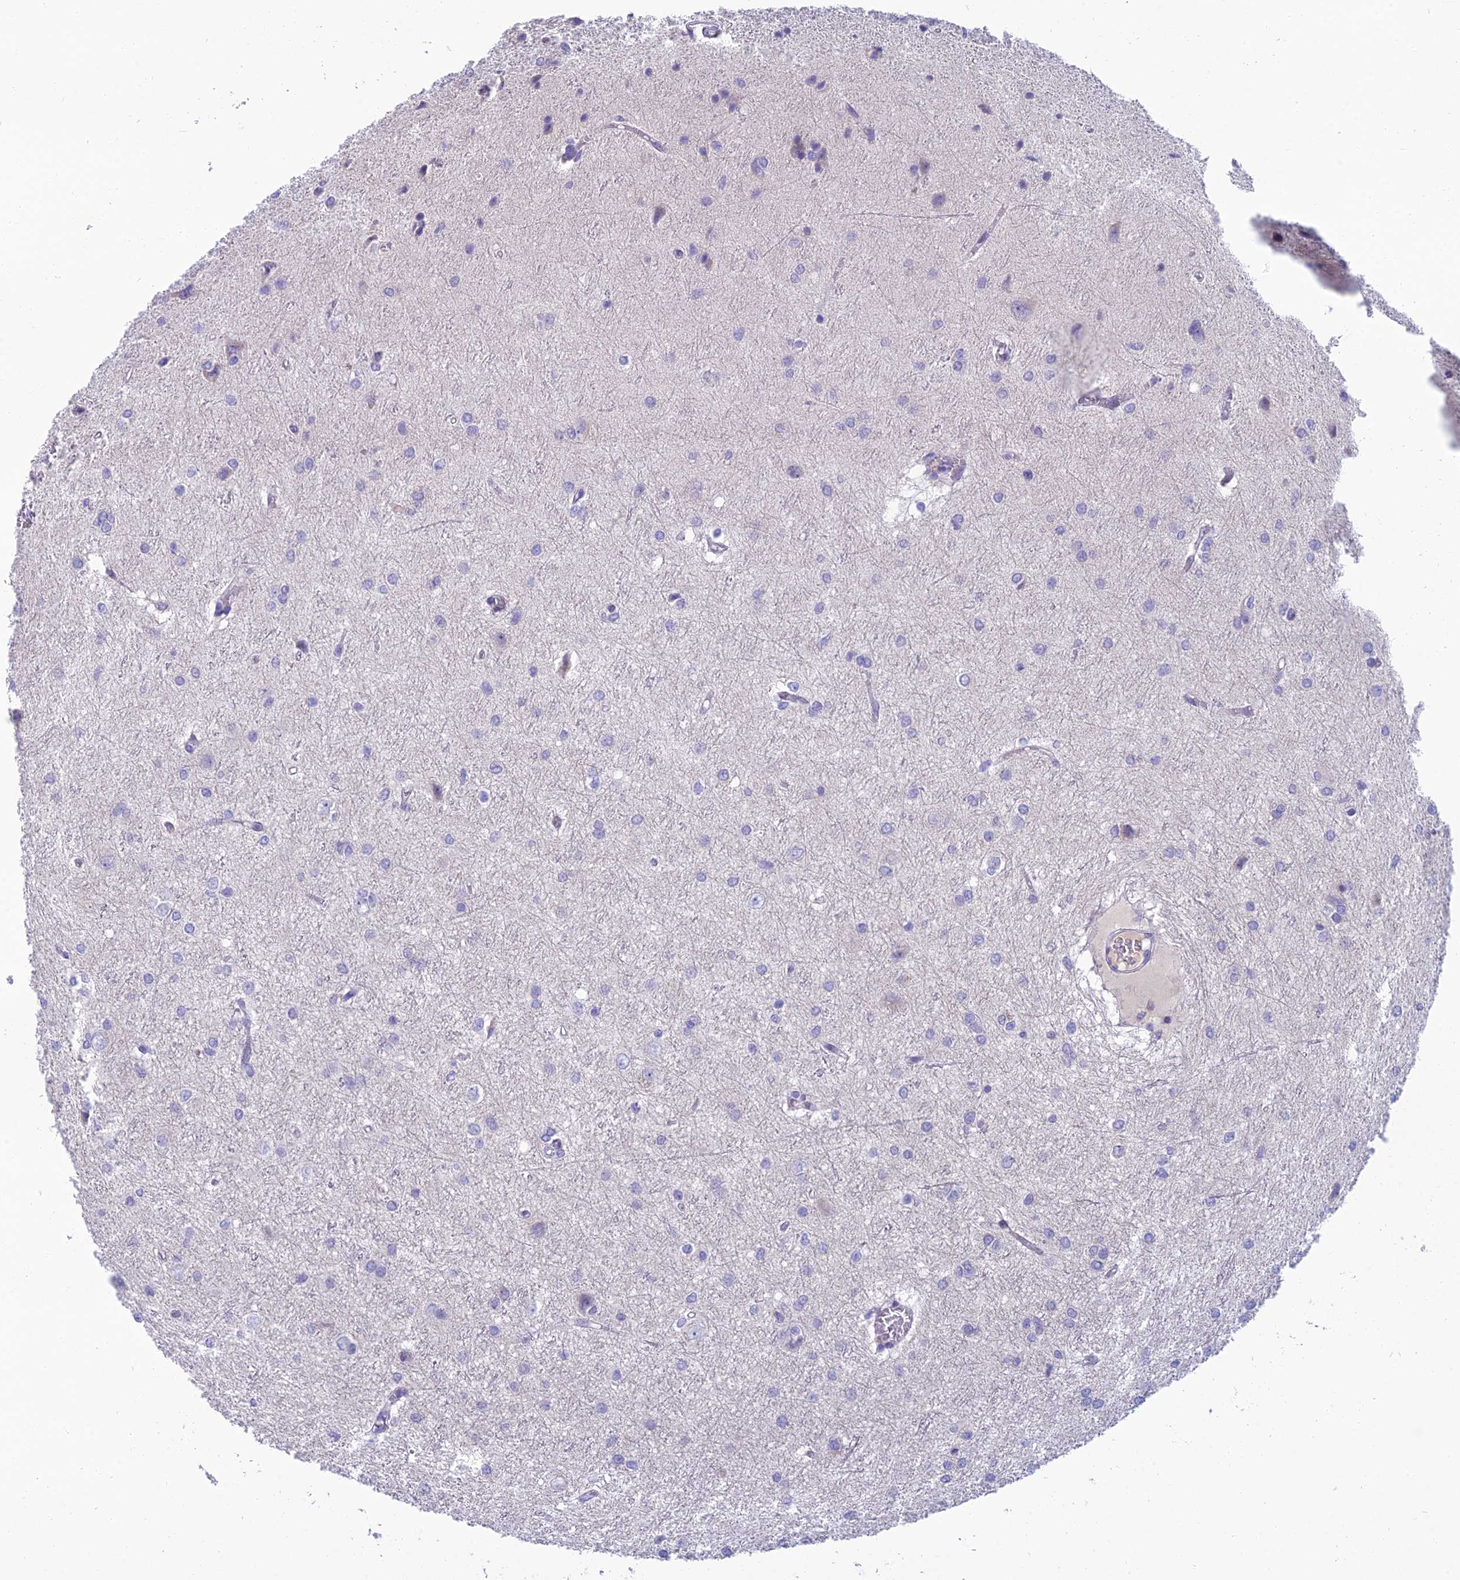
{"staining": {"intensity": "negative", "quantity": "none", "location": "none"}, "tissue": "glioma", "cell_type": "Tumor cells", "image_type": "cancer", "snomed": [{"axis": "morphology", "description": "Glioma, malignant, High grade"}, {"axis": "topography", "description": "Brain"}], "caption": "This is an immunohistochemistry photomicrograph of malignant glioma (high-grade). There is no positivity in tumor cells.", "gene": "SPTLC3", "patient": {"sex": "female", "age": 50}}